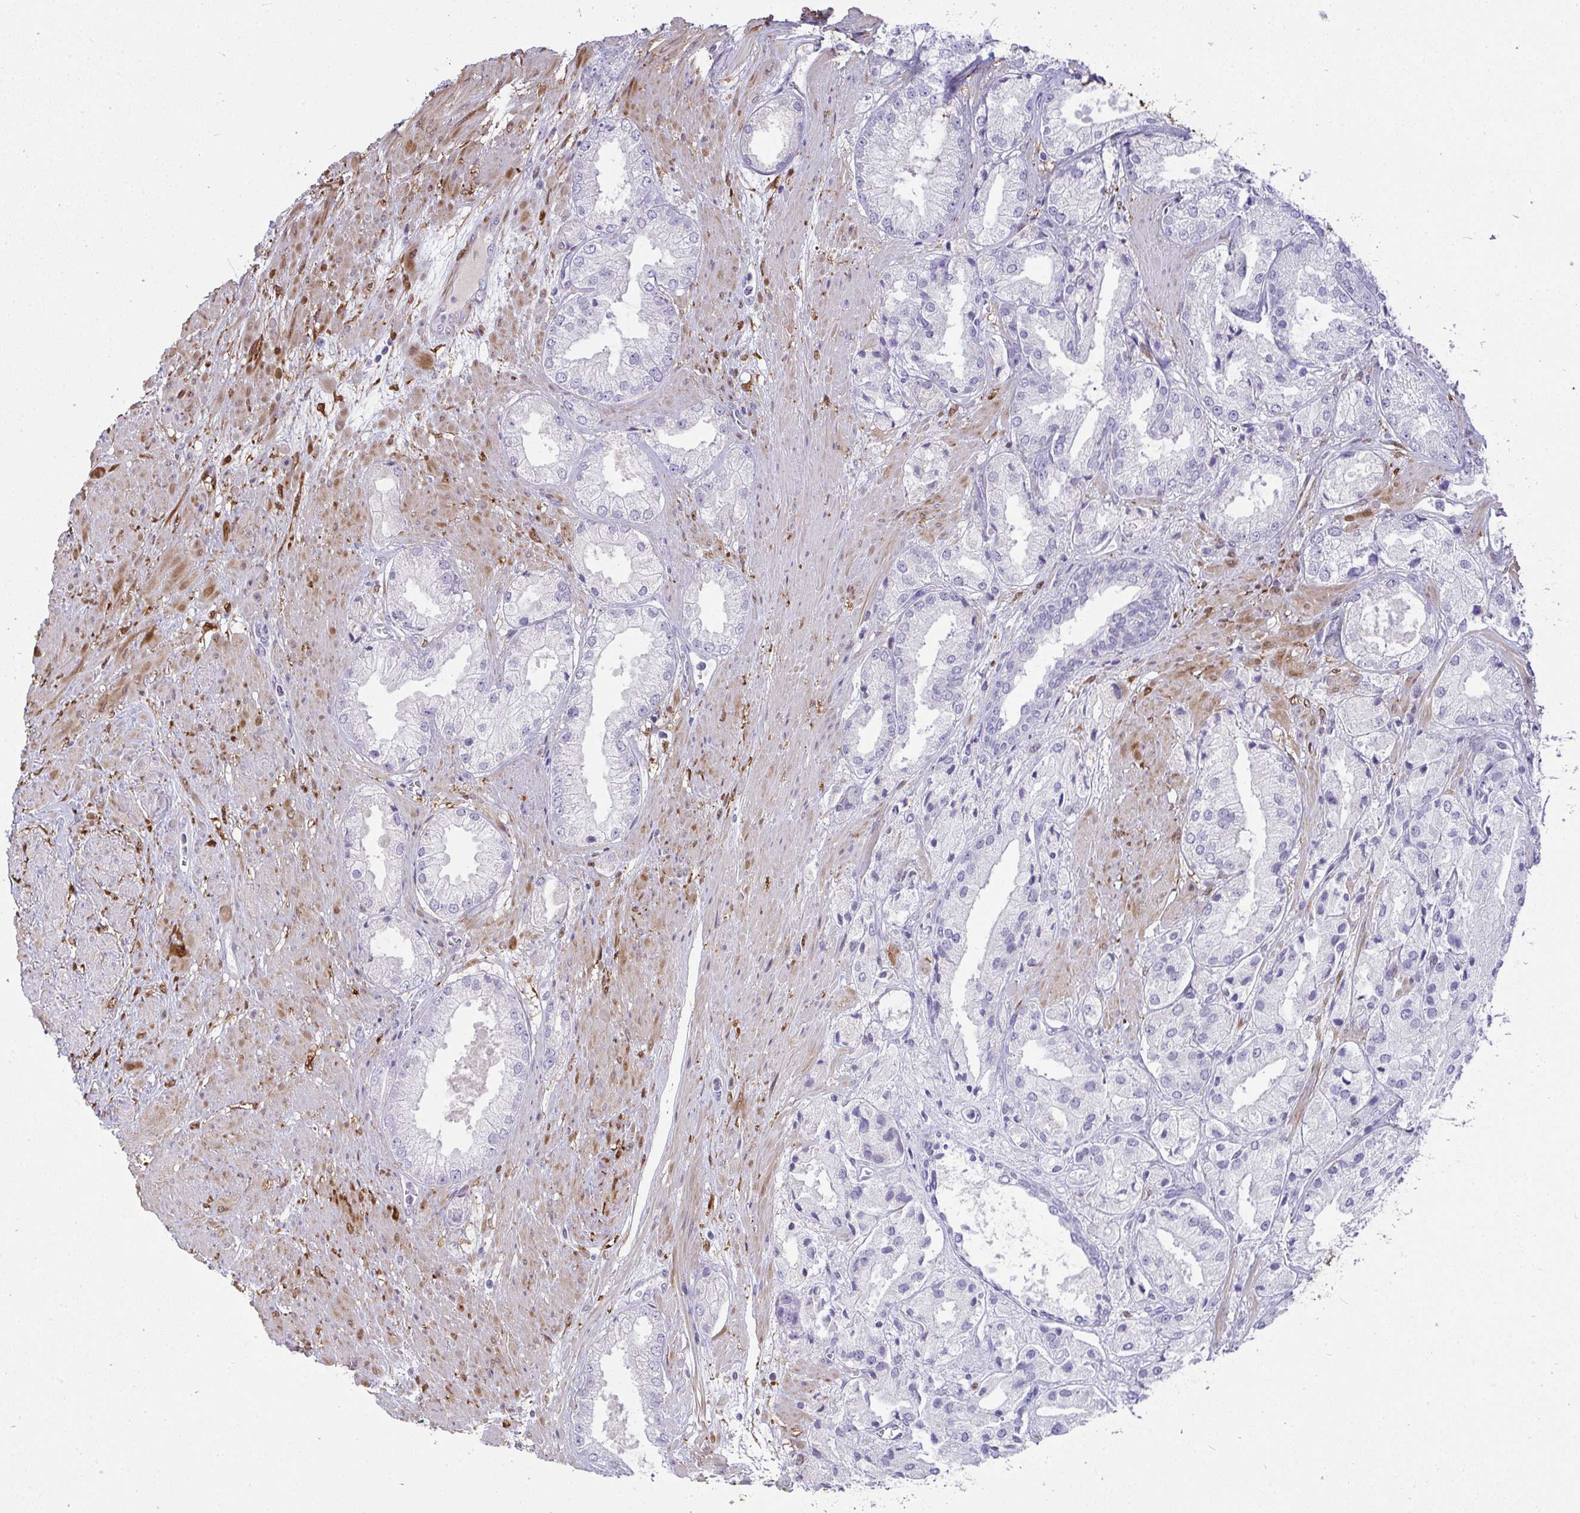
{"staining": {"intensity": "negative", "quantity": "none", "location": "none"}, "tissue": "prostate cancer", "cell_type": "Tumor cells", "image_type": "cancer", "snomed": [{"axis": "morphology", "description": "Adenocarcinoma, High grade"}, {"axis": "topography", "description": "Prostate"}], "caption": "Prostate adenocarcinoma (high-grade) was stained to show a protein in brown. There is no significant expression in tumor cells. (DAB IHC with hematoxylin counter stain).", "gene": "HSPB6", "patient": {"sex": "male", "age": 68}}